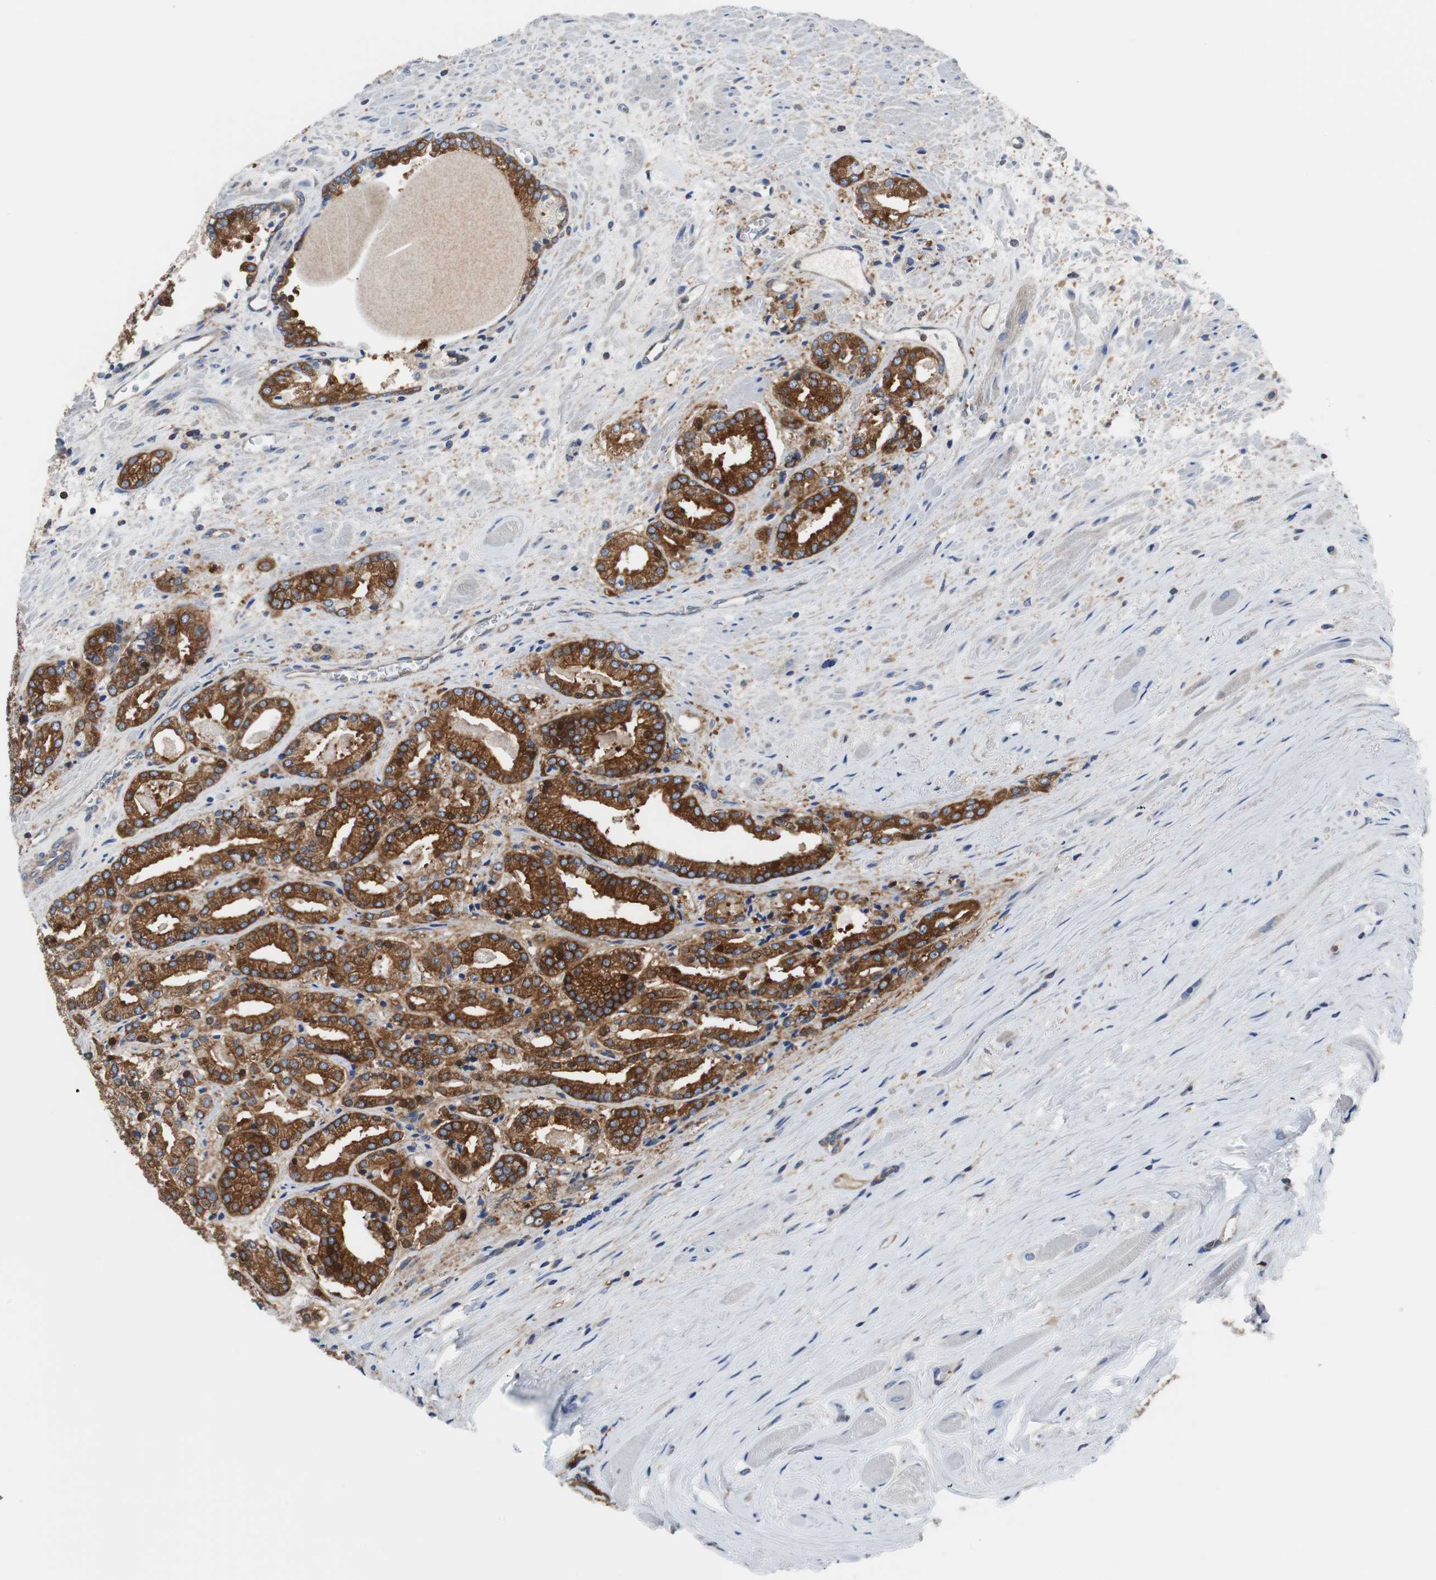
{"staining": {"intensity": "strong", "quantity": ">75%", "location": "cytoplasmic/membranous"}, "tissue": "prostate cancer", "cell_type": "Tumor cells", "image_type": "cancer", "snomed": [{"axis": "morphology", "description": "Adenocarcinoma, Low grade"}, {"axis": "topography", "description": "Prostate"}], "caption": "A photomicrograph of human prostate cancer stained for a protein shows strong cytoplasmic/membranous brown staining in tumor cells. (DAB (3,3'-diaminobenzidine) IHC, brown staining for protein, blue staining for nuclei).", "gene": "BRAF", "patient": {"sex": "male", "age": 59}}